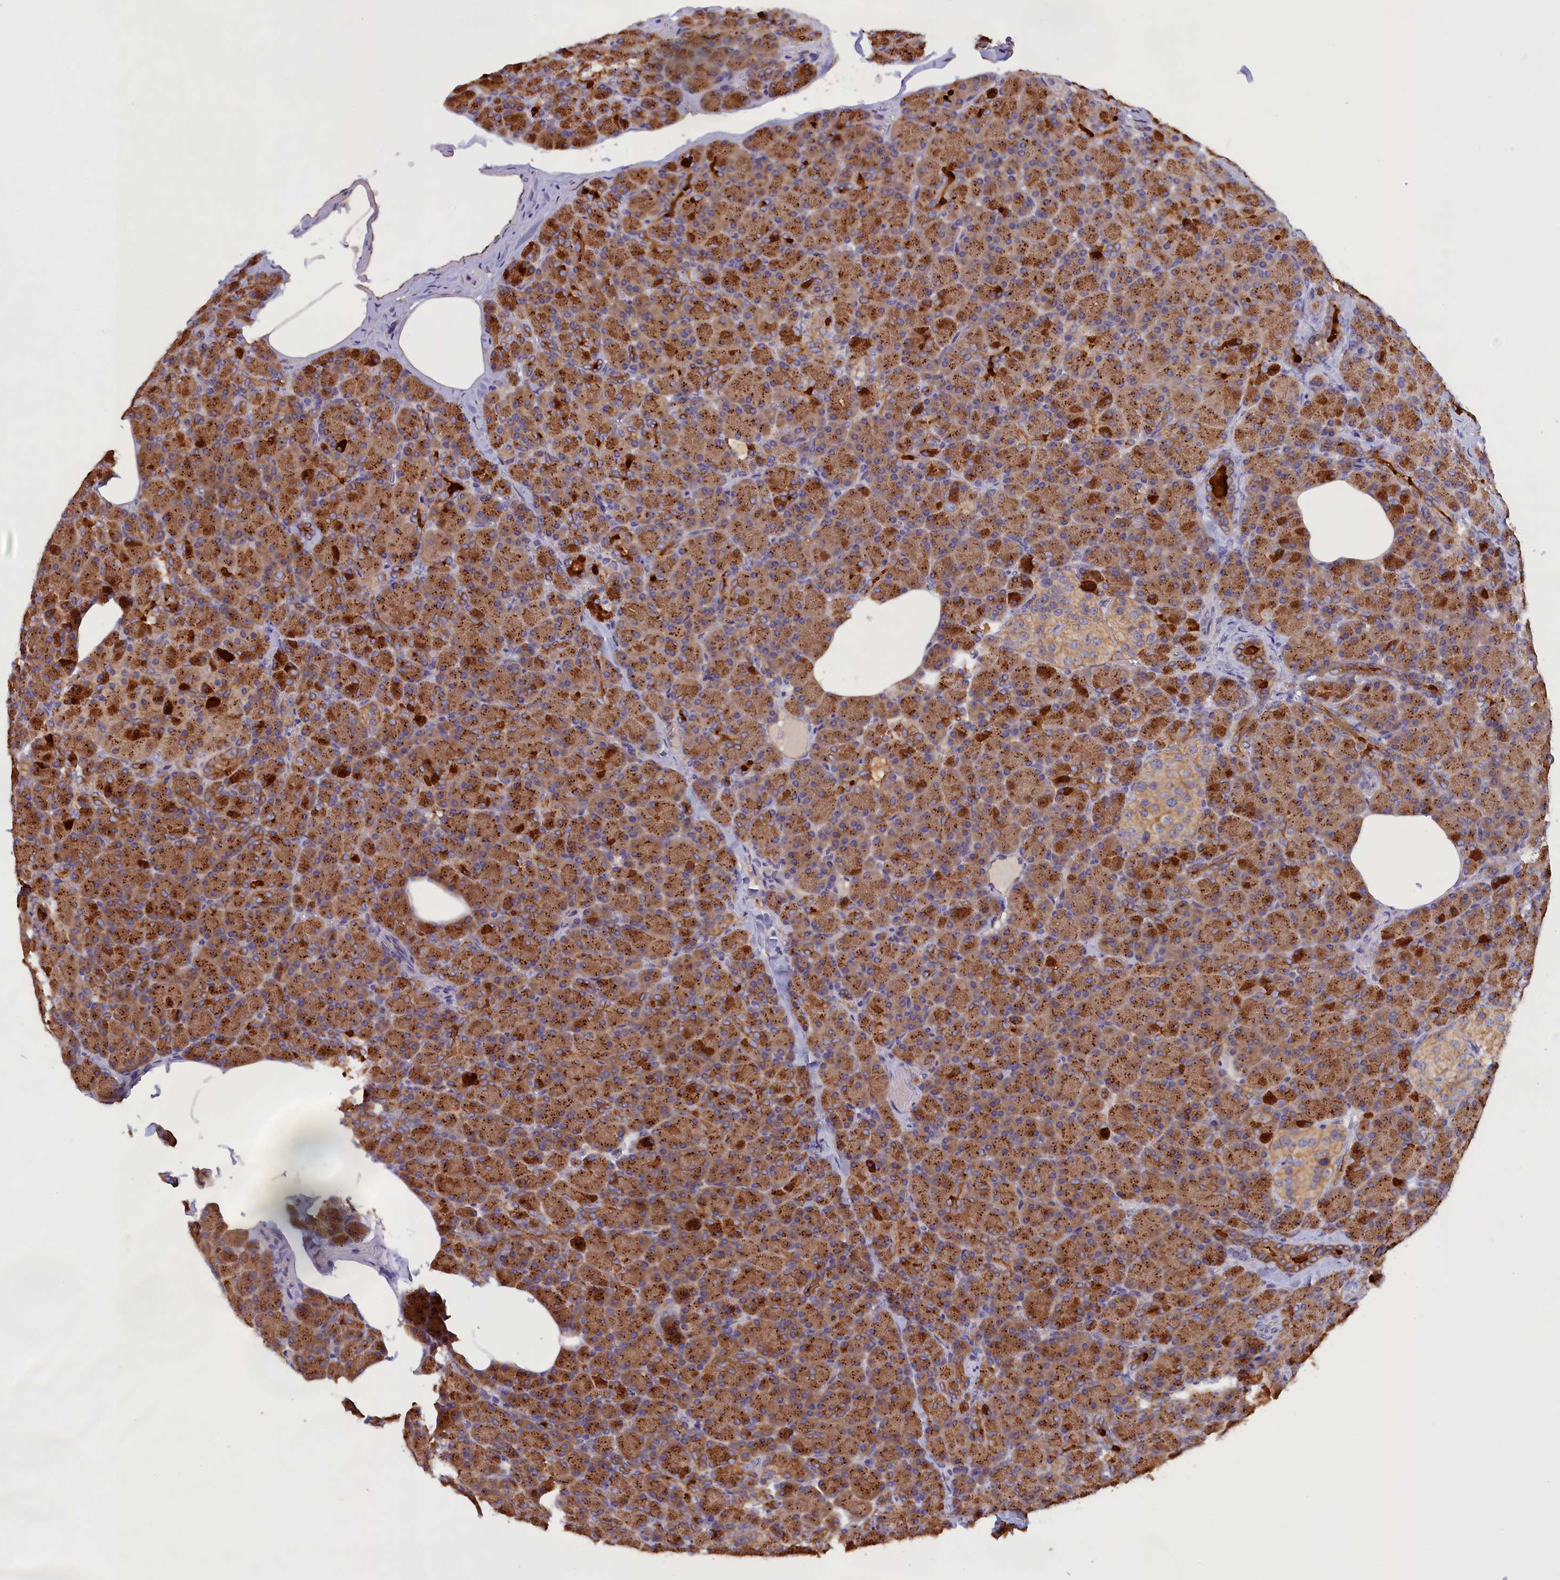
{"staining": {"intensity": "strong", "quantity": ">75%", "location": "cytoplasmic/membranous"}, "tissue": "pancreas", "cell_type": "Exocrine glandular cells", "image_type": "normal", "snomed": [{"axis": "morphology", "description": "Normal tissue, NOS"}, {"axis": "topography", "description": "Pancreas"}], "caption": "IHC of normal human pancreas demonstrates high levels of strong cytoplasmic/membranous staining in approximately >75% of exocrine glandular cells.", "gene": "COL19A1", "patient": {"sex": "female", "age": 43}}